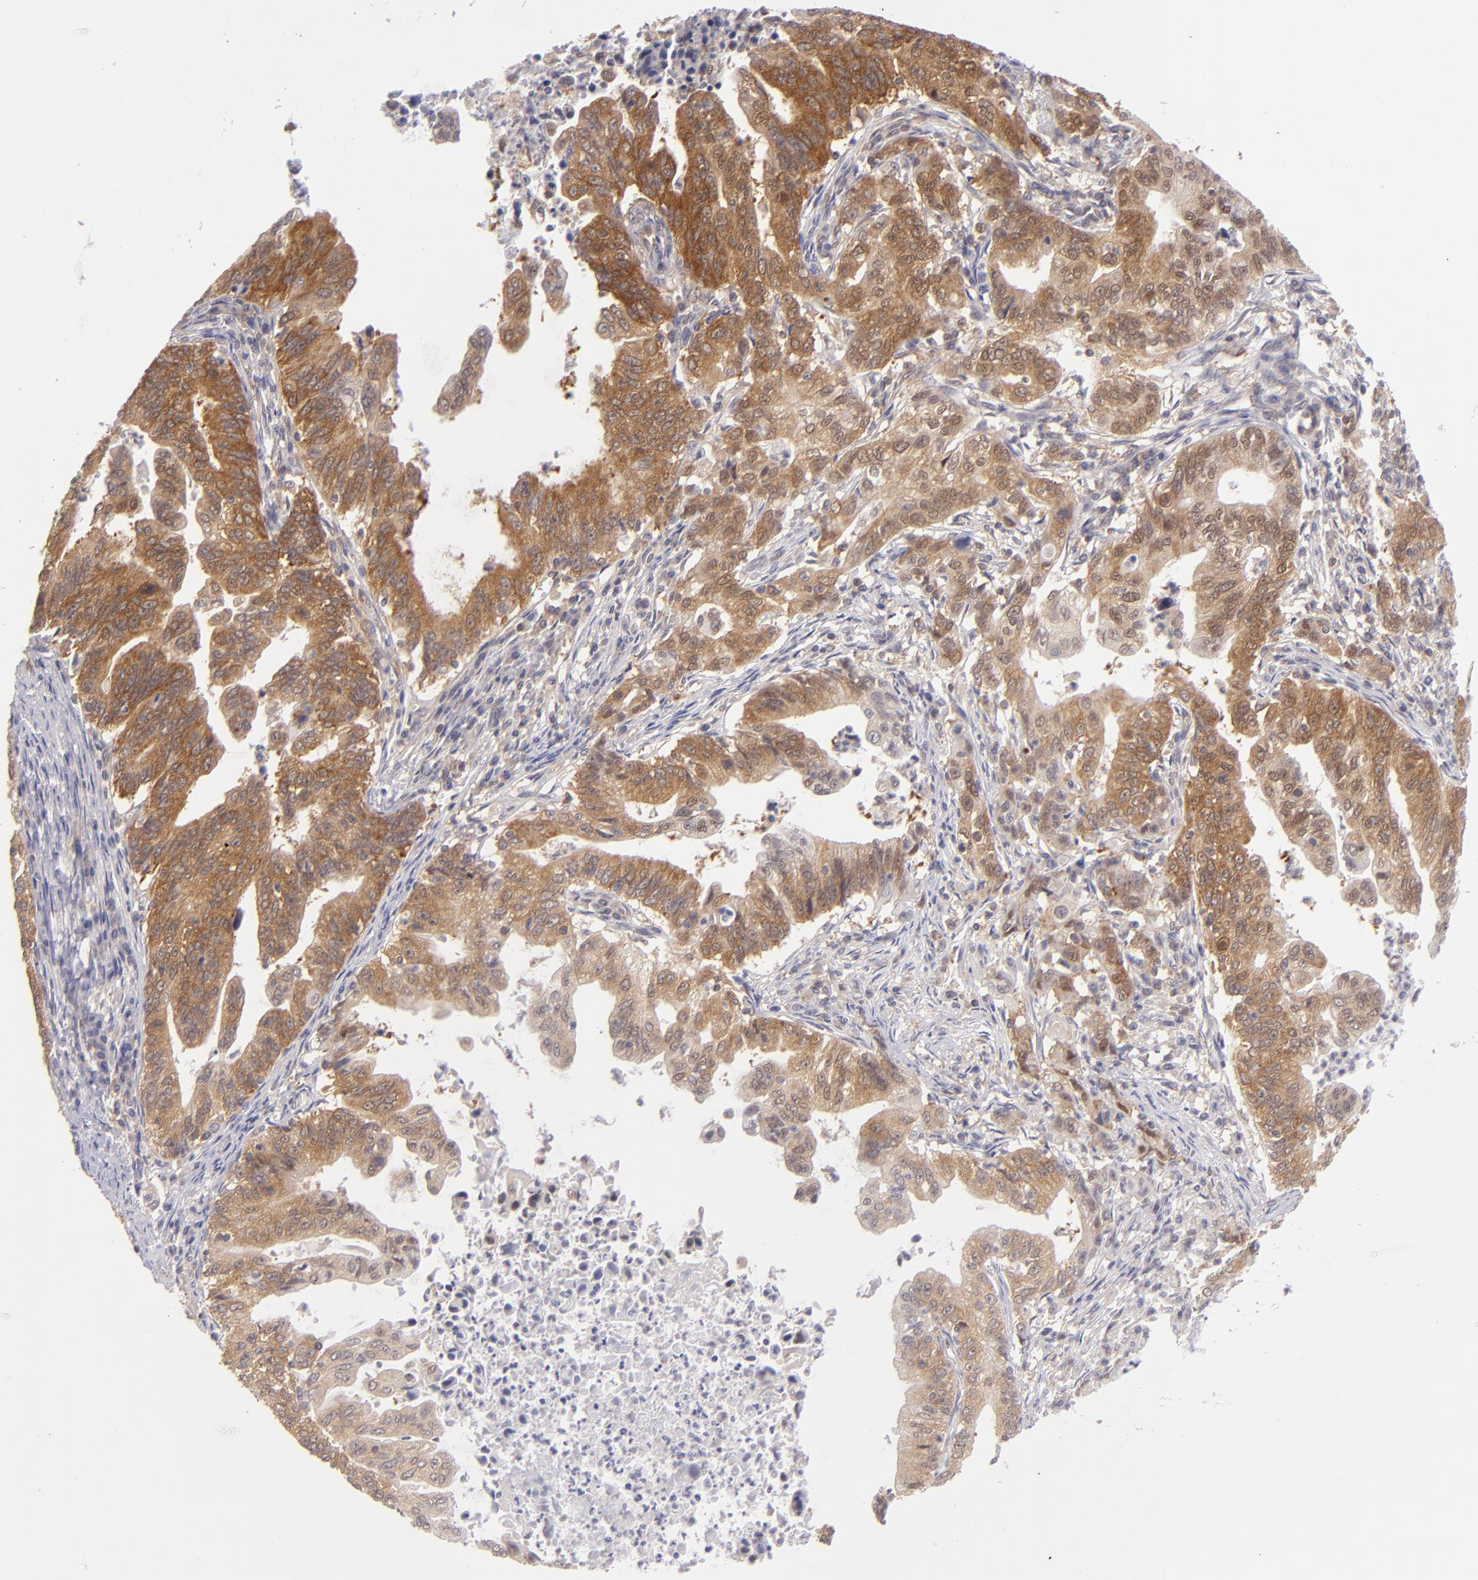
{"staining": {"intensity": "strong", "quantity": ">75%", "location": "cytoplasmic/membranous"}, "tissue": "stomach cancer", "cell_type": "Tumor cells", "image_type": "cancer", "snomed": [{"axis": "morphology", "description": "Adenocarcinoma, NOS"}, {"axis": "topography", "description": "Stomach, upper"}], "caption": "Tumor cells show strong cytoplasmic/membranous staining in approximately >75% of cells in adenocarcinoma (stomach).", "gene": "PTPN13", "patient": {"sex": "female", "age": 50}}